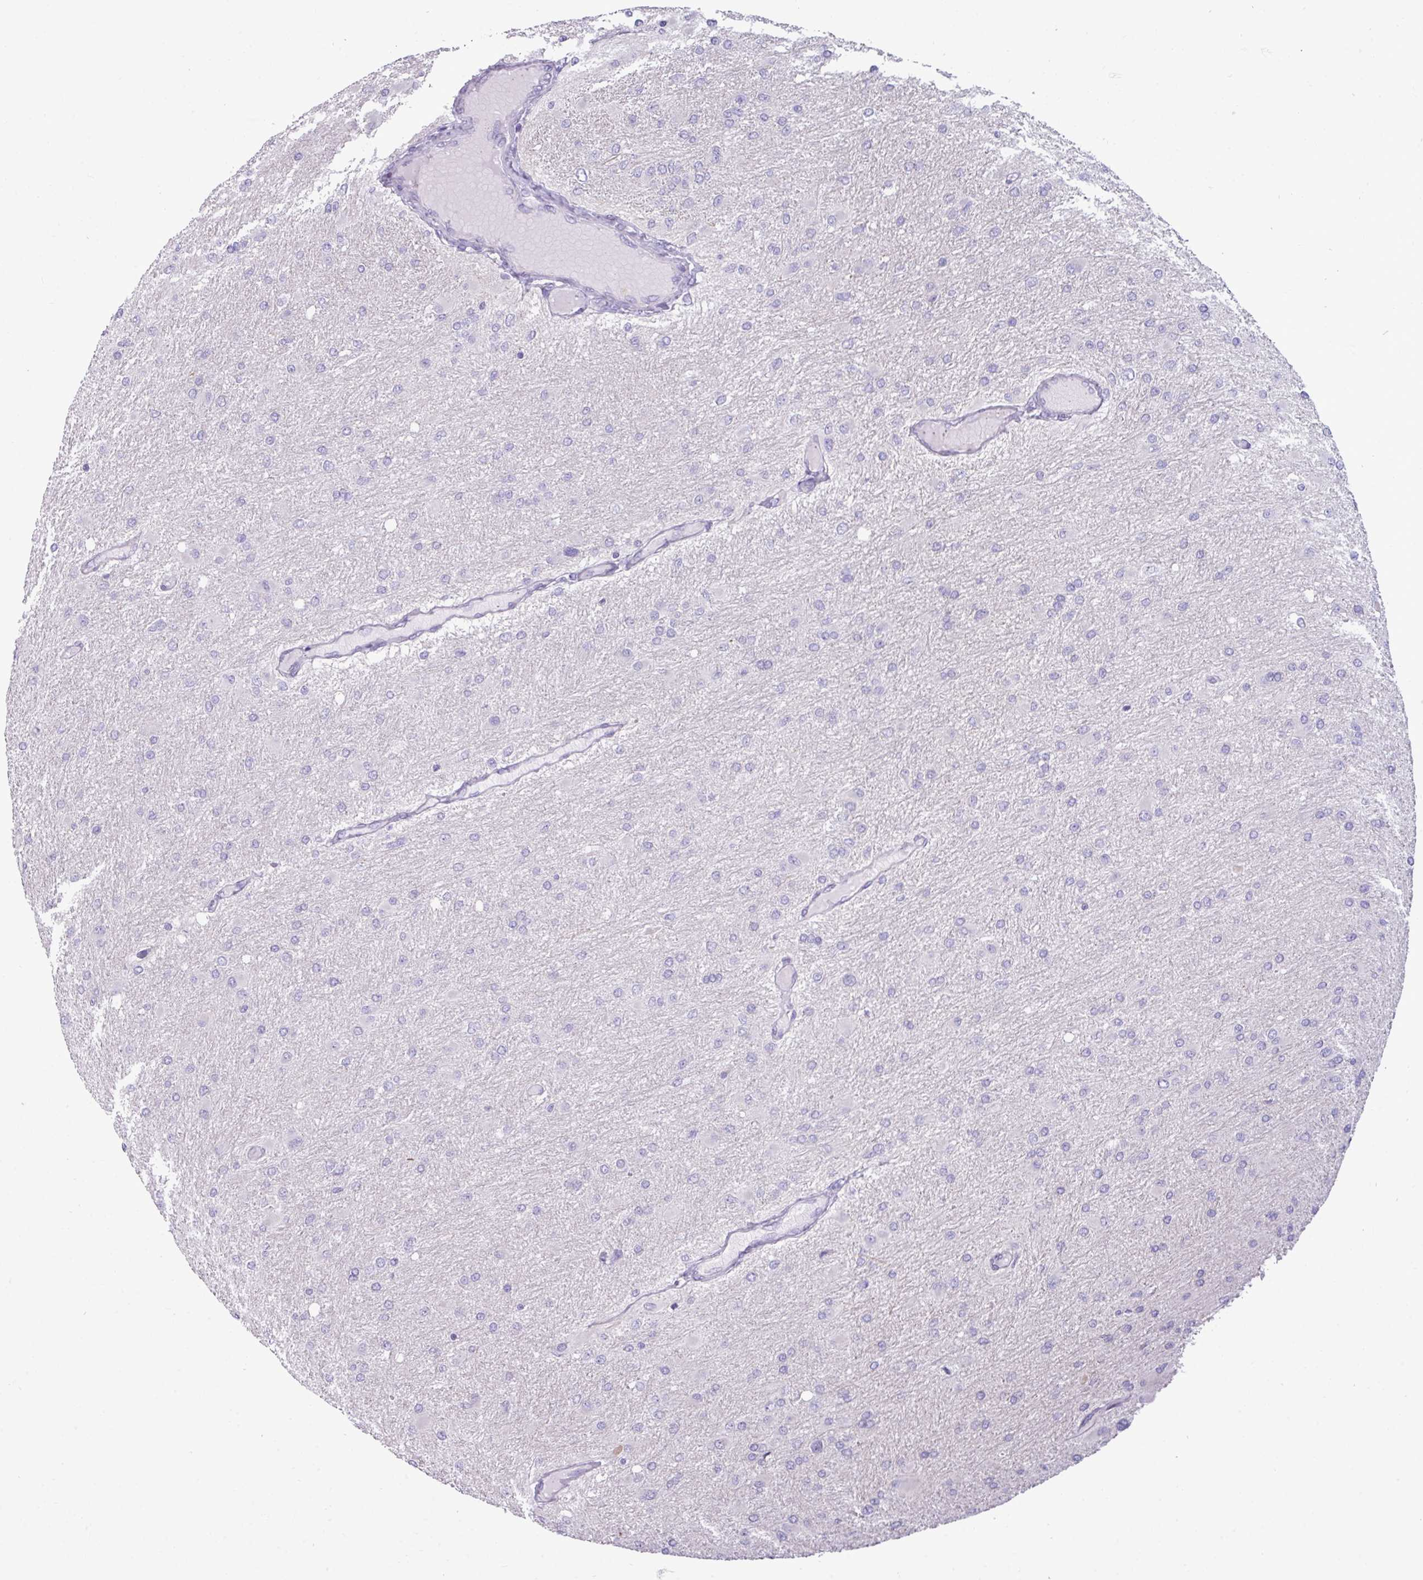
{"staining": {"intensity": "negative", "quantity": "none", "location": "none"}, "tissue": "glioma", "cell_type": "Tumor cells", "image_type": "cancer", "snomed": [{"axis": "morphology", "description": "Glioma, malignant, High grade"}, {"axis": "topography", "description": "Cerebral cortex"}], "caption": "This is an immunohistochemistry (IHC) histopathology image of human high-grade glioma (malignant). There is no expression in tumor cells.", "gene": "TRIM39", "patient": {"sex": "female", "age": 36}}